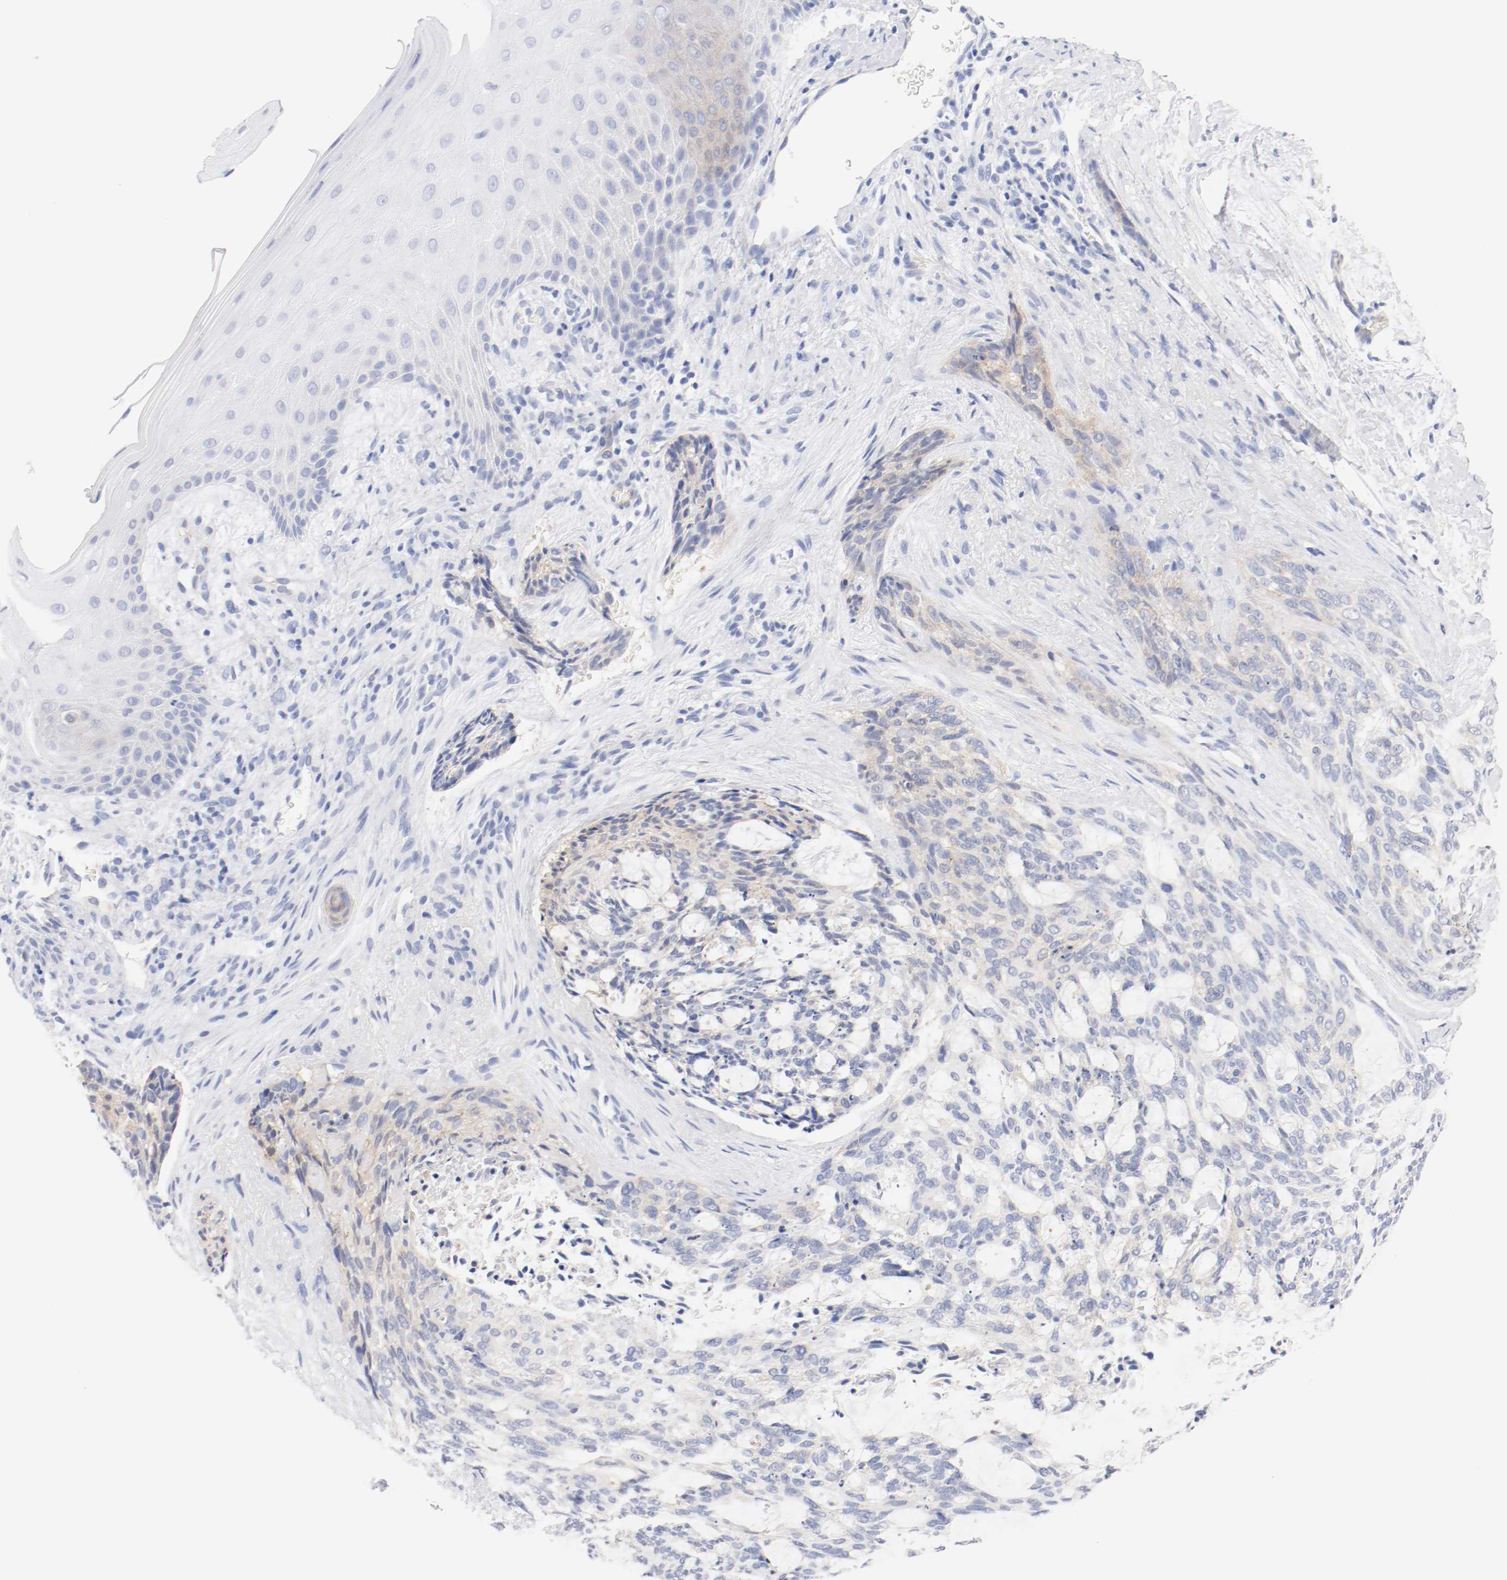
{"staining": {"intensity": "weak", "quantity": "25%-75%", "location": "cytoplasmic/membranous"}, "tissue": "skin cancer", "cell_type": "Tumor cells", "image_type": "cancer", "snomed": [{"axis": "morphology", "description": "Normal tissue, NOS"}, {"axis": "morphology", "description": "Basal cell carcinoma"}, {"axis": "topography", "description": "Skin"}], "caption": "Immunohistochemistry staining of skin cancer, which shows low levels of weak cytoplasmic/membranous staining in approximately 25%-75% of tumor cells indicating weak cytoplasmic/membranous protein expression. The staining was performed using DAB (brown) for protein detection and nuclei were counterstained in hematoxylin (blue).", "gene": "HOMER1", "patient": {"sex": "female", "age": 71}}